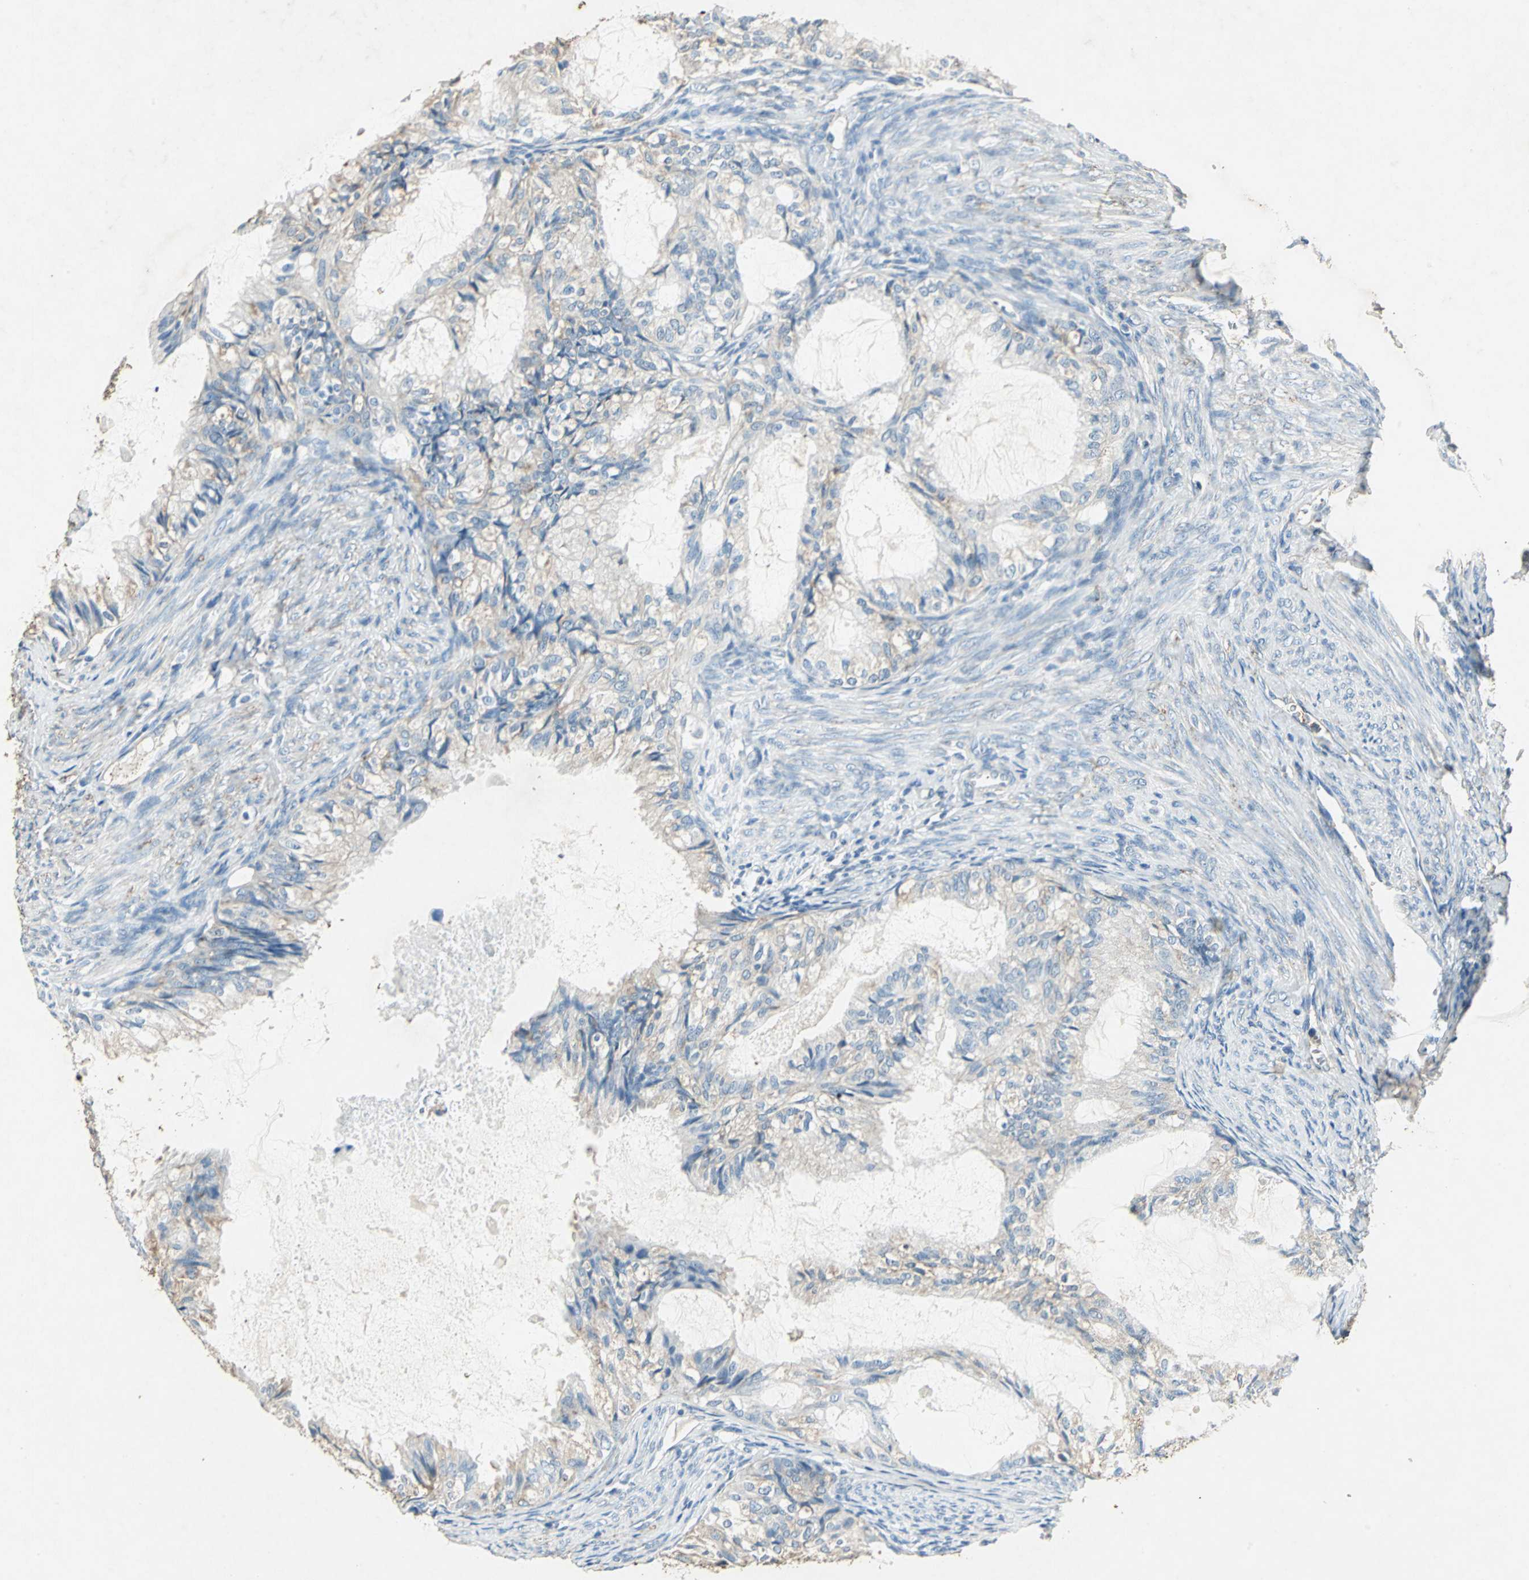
{"staining": {"intensity": "weak", "quantity": "25%-75%", "location": "cytoplasmic/membranous"}, "tissue": "cervical cancer", "cell_type": "Tumor cells", "image_type": "cancer", "snomed": [{"axis": "morphology", "description": "Normal tissue, NOS"}, {"axis": "morphology", "description": "Adenocarcinoma, NOS"}, {"axis": "topography", "description": "Cervix"}, {"axis": "topography", "description": "Endometrium"}], "caption": "Human adenocarcinoma (cervical) stained with a protein marker reveals weak staining in tumor cells.", "gene": "CAMK2B", "patient": {"sex": "female", "age": 86}}